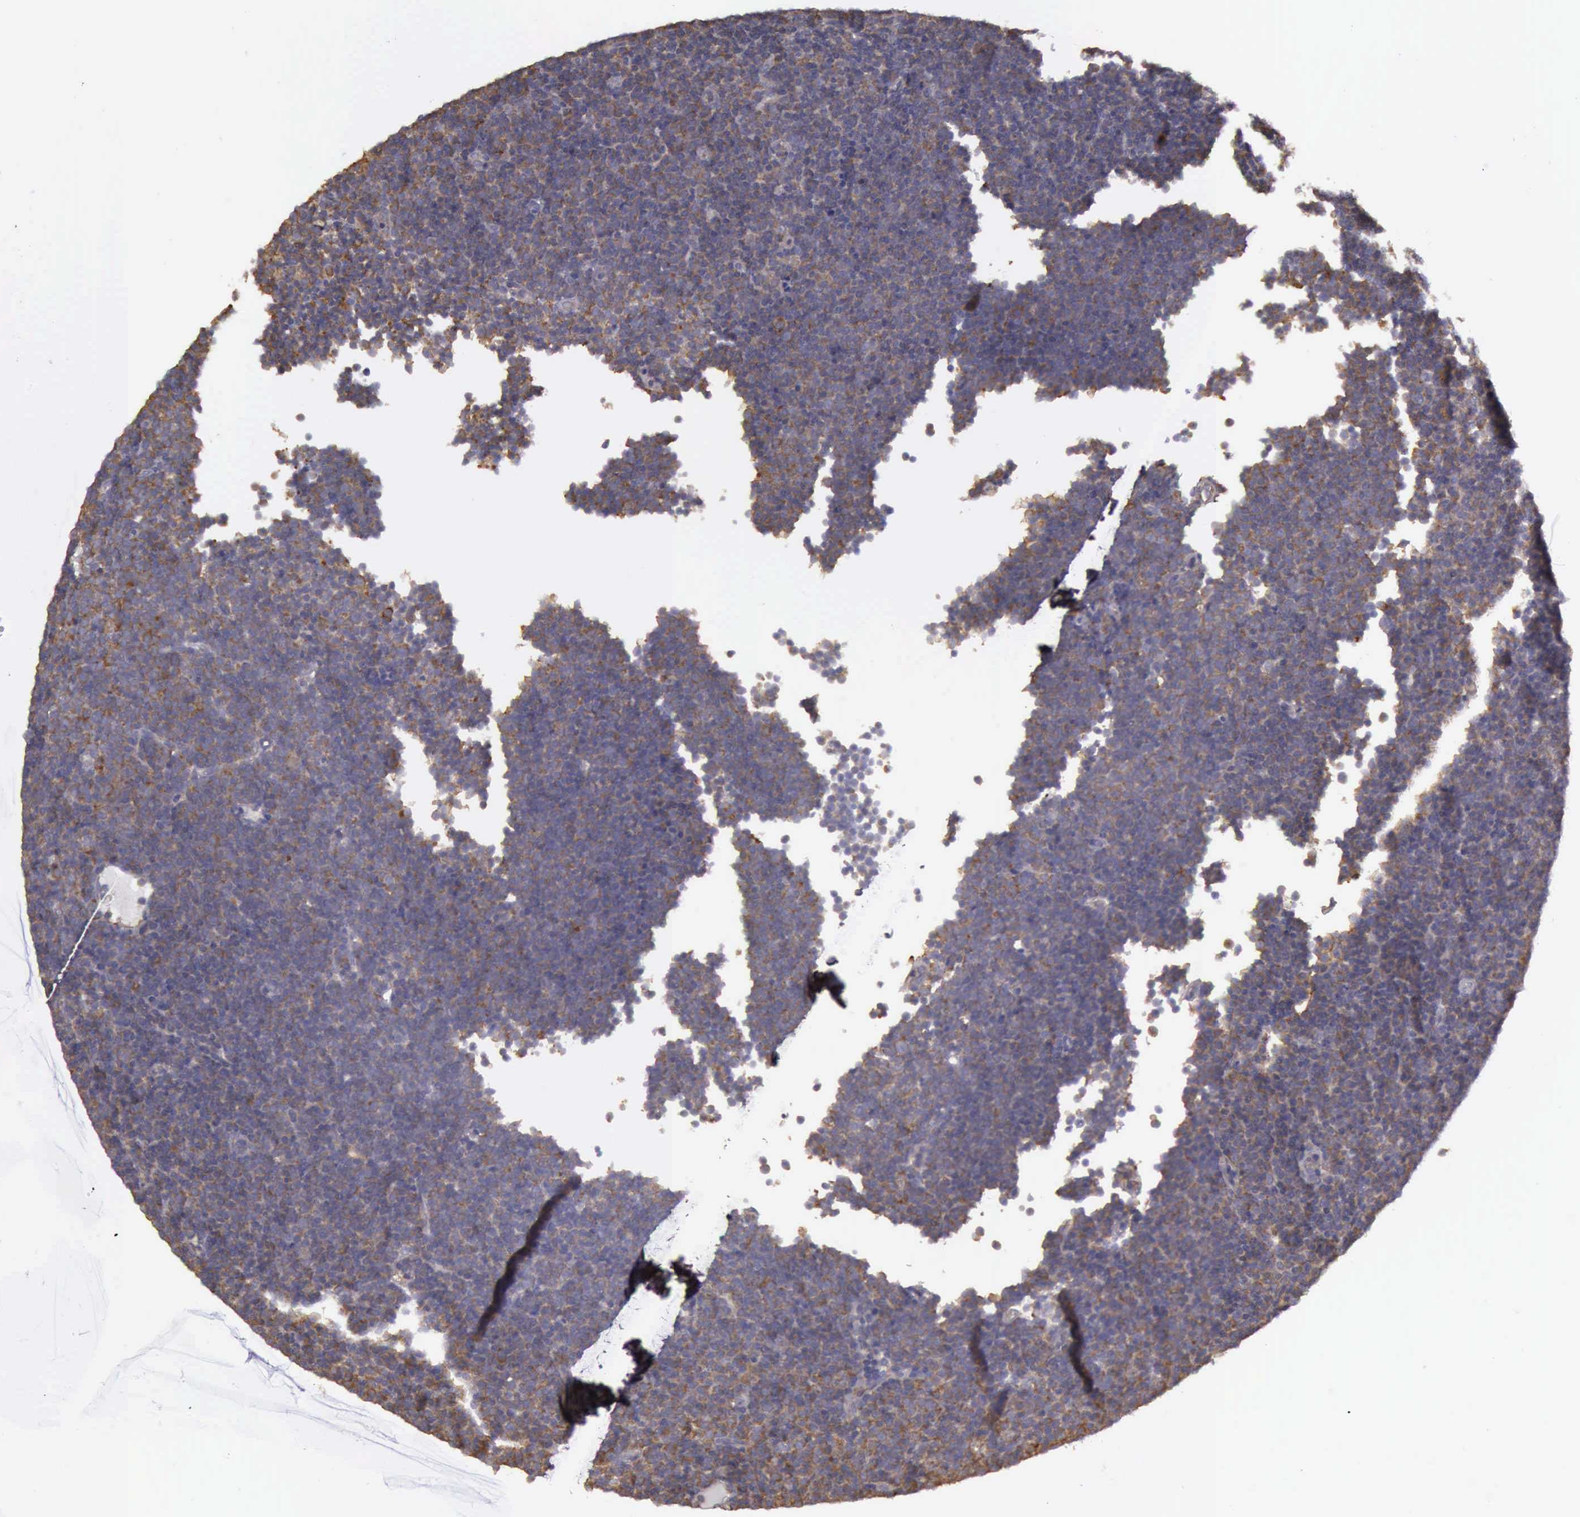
{"staining": {"intensity": "moderate", "quantity": ">75%", "location": "cytoplasmic/membranous"}, "tissue": "lymphoma", "cell_type": "Tumor cells", "image_type": "cancer", "snomed": [{"axis": "morphology", "description": "Malignant lymphoma, non-Hodgkin's type, Low grade"}, {"axis": "topography", "description": "Lymph node"}], "caption": "Human lymphoma stained with a brown dye shows moderate cytoplasmic/membranous positive expression in about >75% of tumor cells.", "gene": "EIF5", "patient": {"sex": "male", "age": 57}}